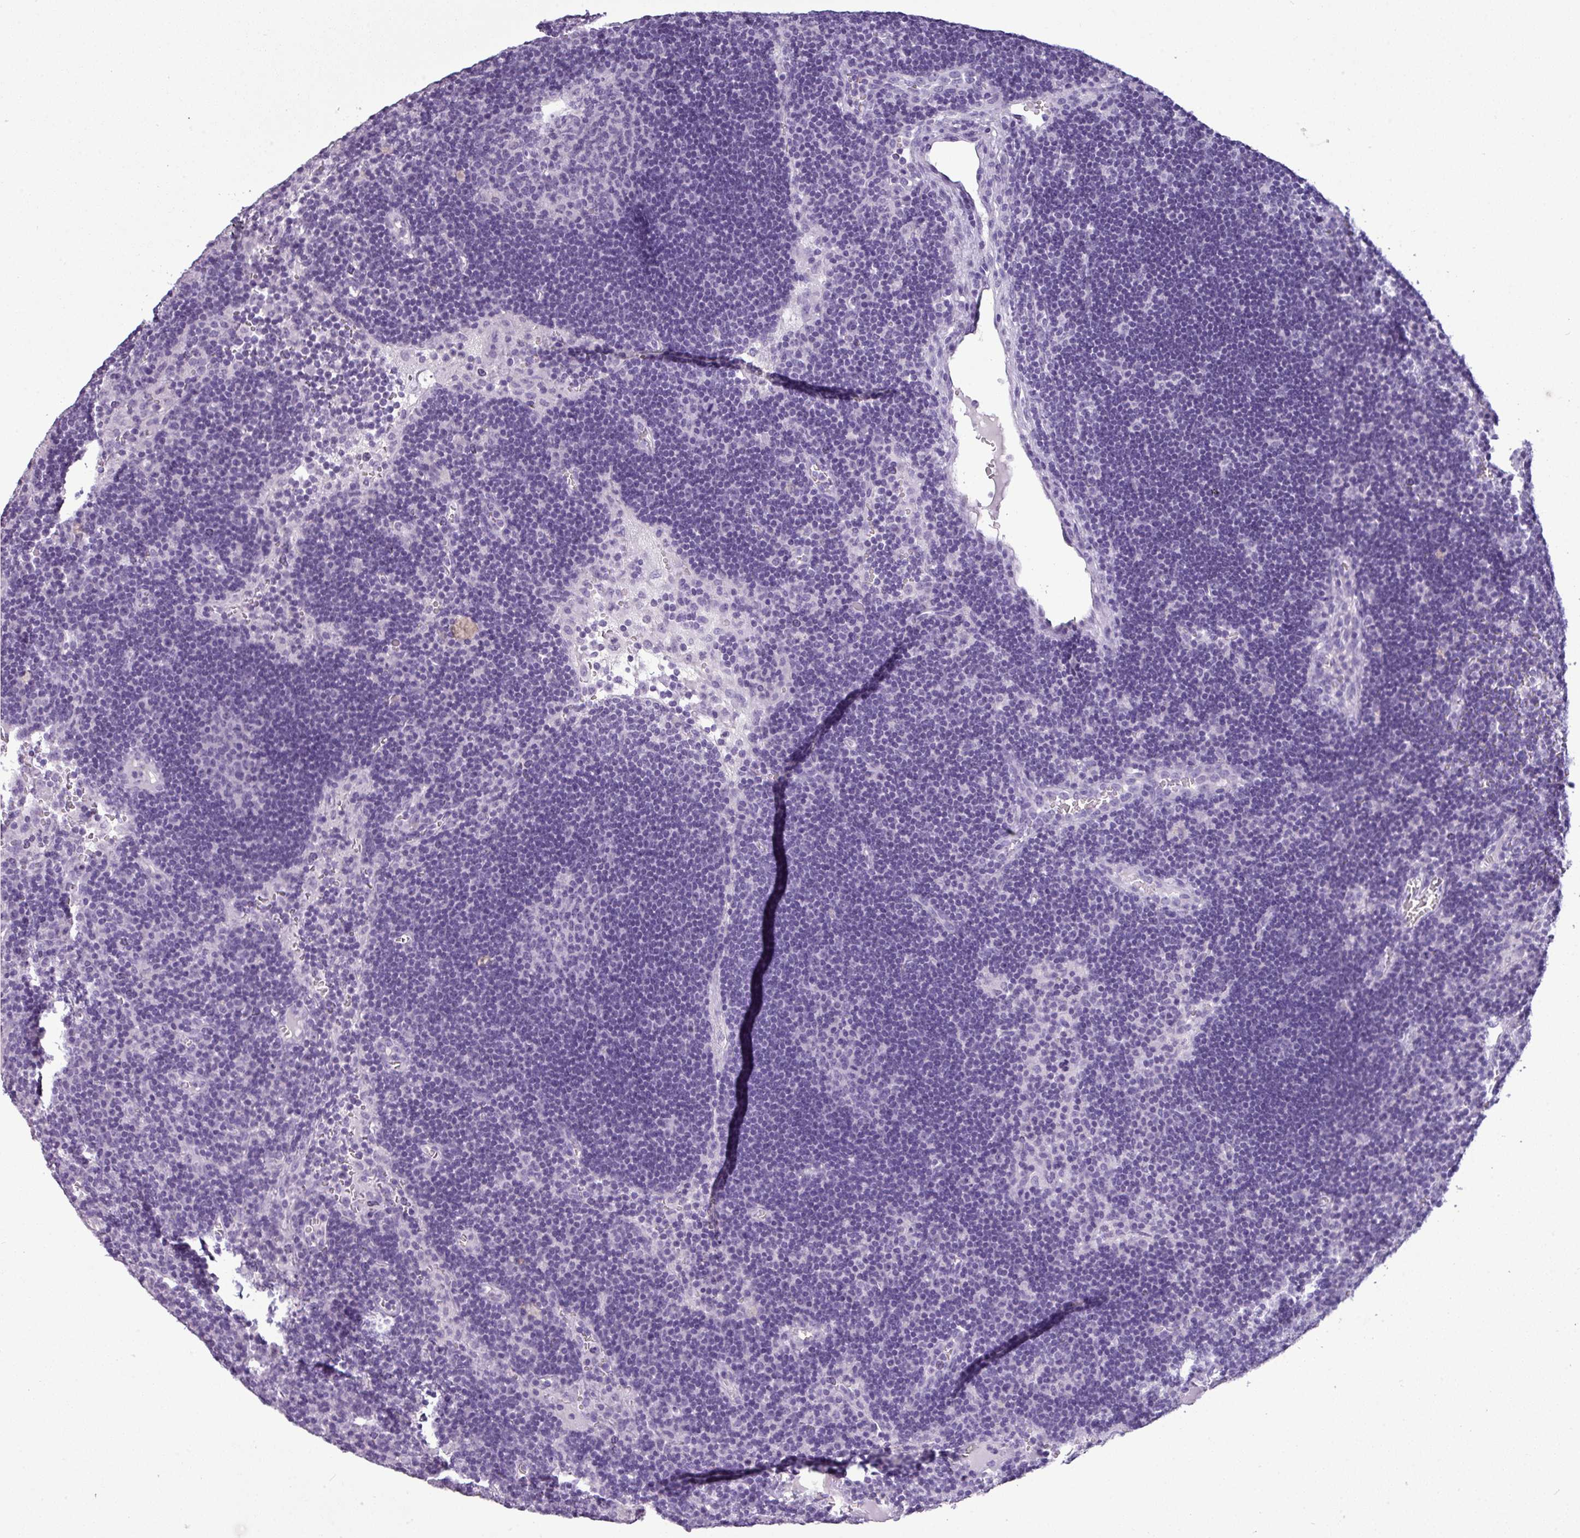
{"staining": {"intensity": "negative", "quantity": "none", "location": "none"}, "tissue": "lymph node", "cell_type": "Germinal center cells", "image_type": "normal", "snomed": [{"axis": "morphology", "description": "Normal tissue, NOS"}, {"axis": "topography", "description": "Lymph node"}], "caption": "Immunohistochemistry (IHC) histopathology image of normal human lymph node stained for a protein (brown), which demonstrates no staining in germinal center cells.", "gene": "TMEM91", "patient": {"sex": "male", "age": 62}}